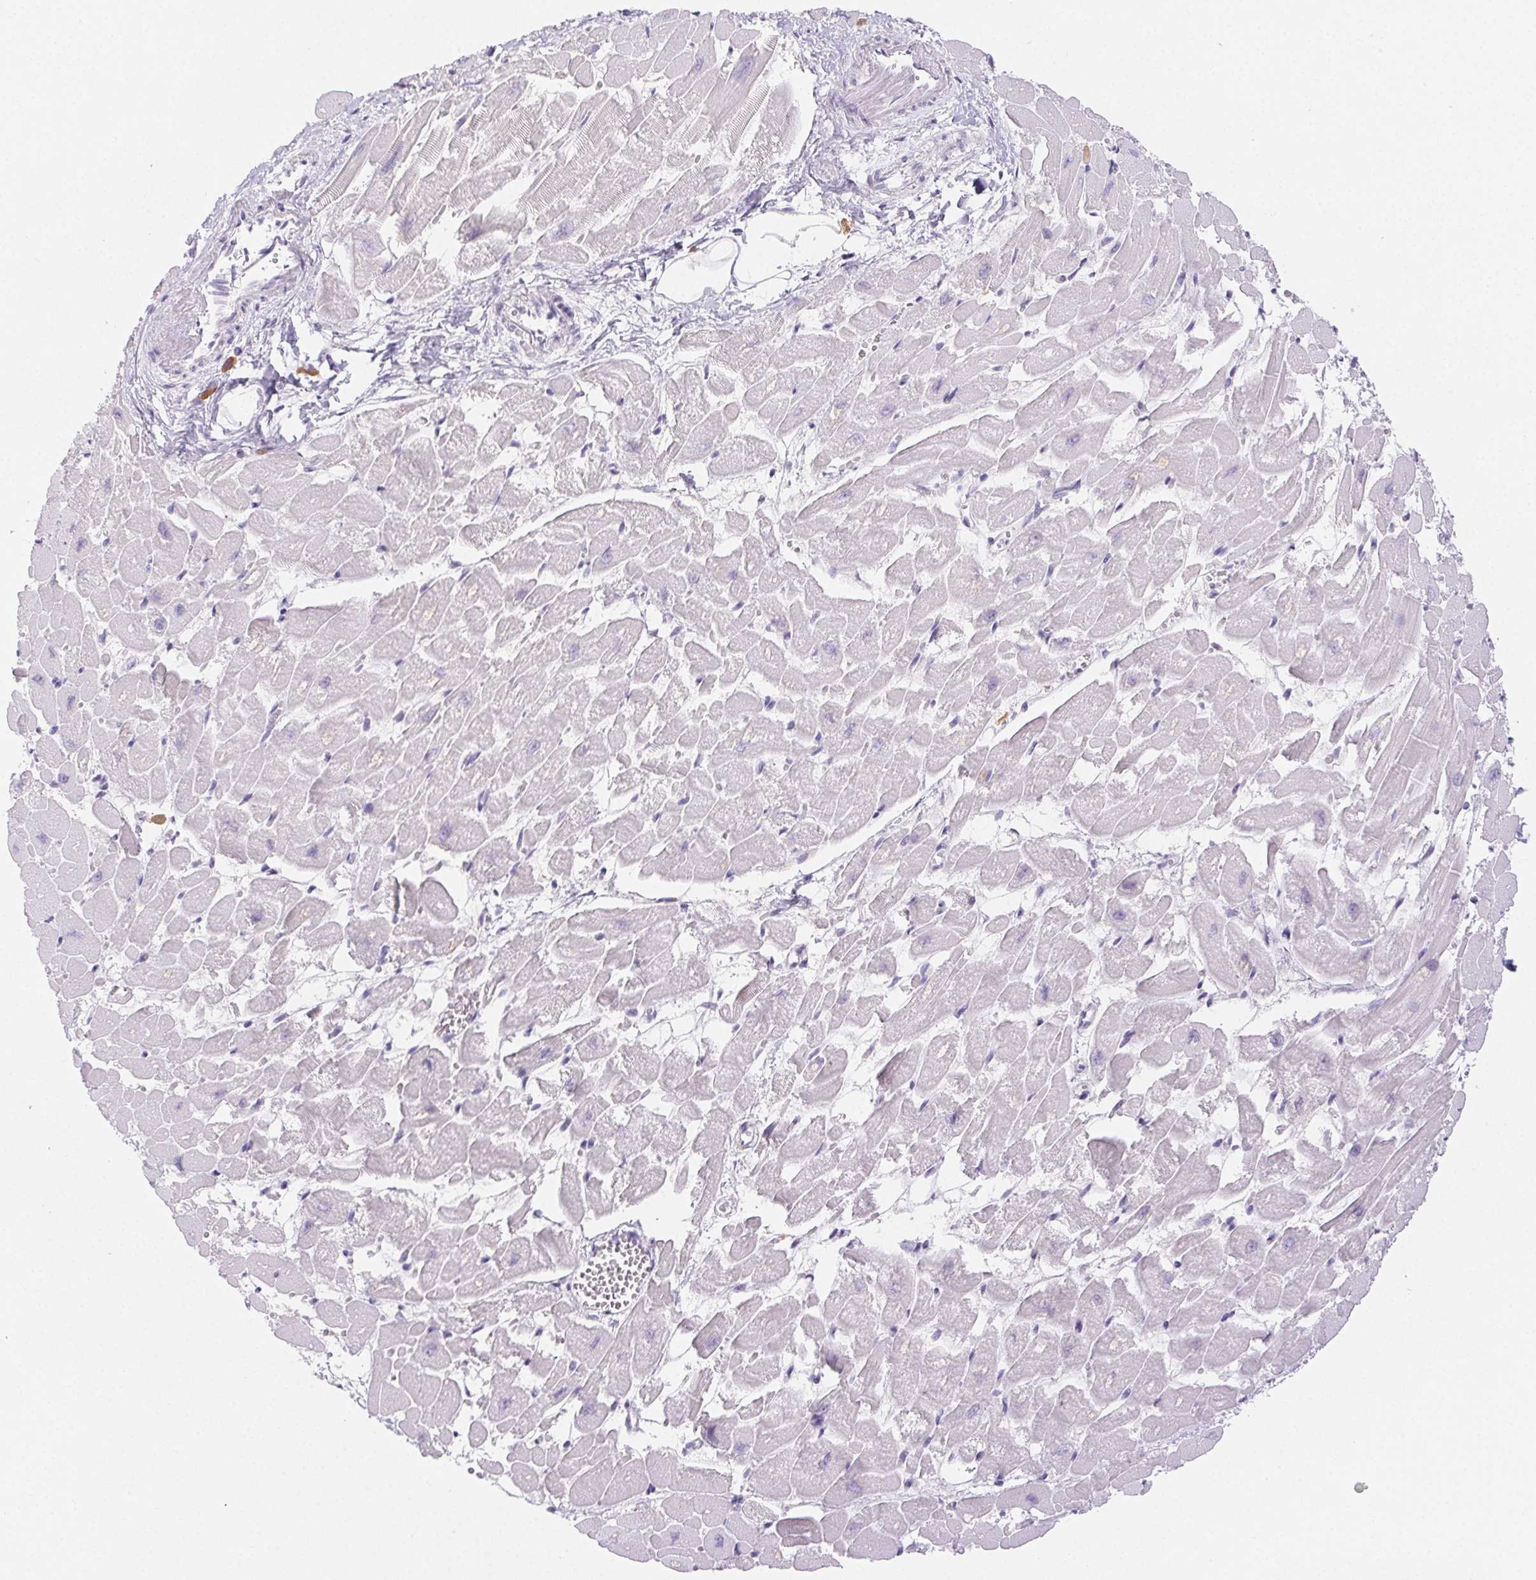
{"staining": {"intensity": "negative", "quantity": "none", "location": "none"}, "tissue": "heart muscle", "cell_type": "Cardiomyocytes", "image_type": "normal", "snomed": [{"axis": "morphology", "description": "Normal tissue, NOS"}, {"axis": "topography", "description": "Heart"}], "caption": "Heart muscle stained for a protein using immunohistochemistry (IHC) displays no positivity cardiomyocytes.", "gene": "ST8SIA3", "patient": {"sex": "female", "age": 52}}